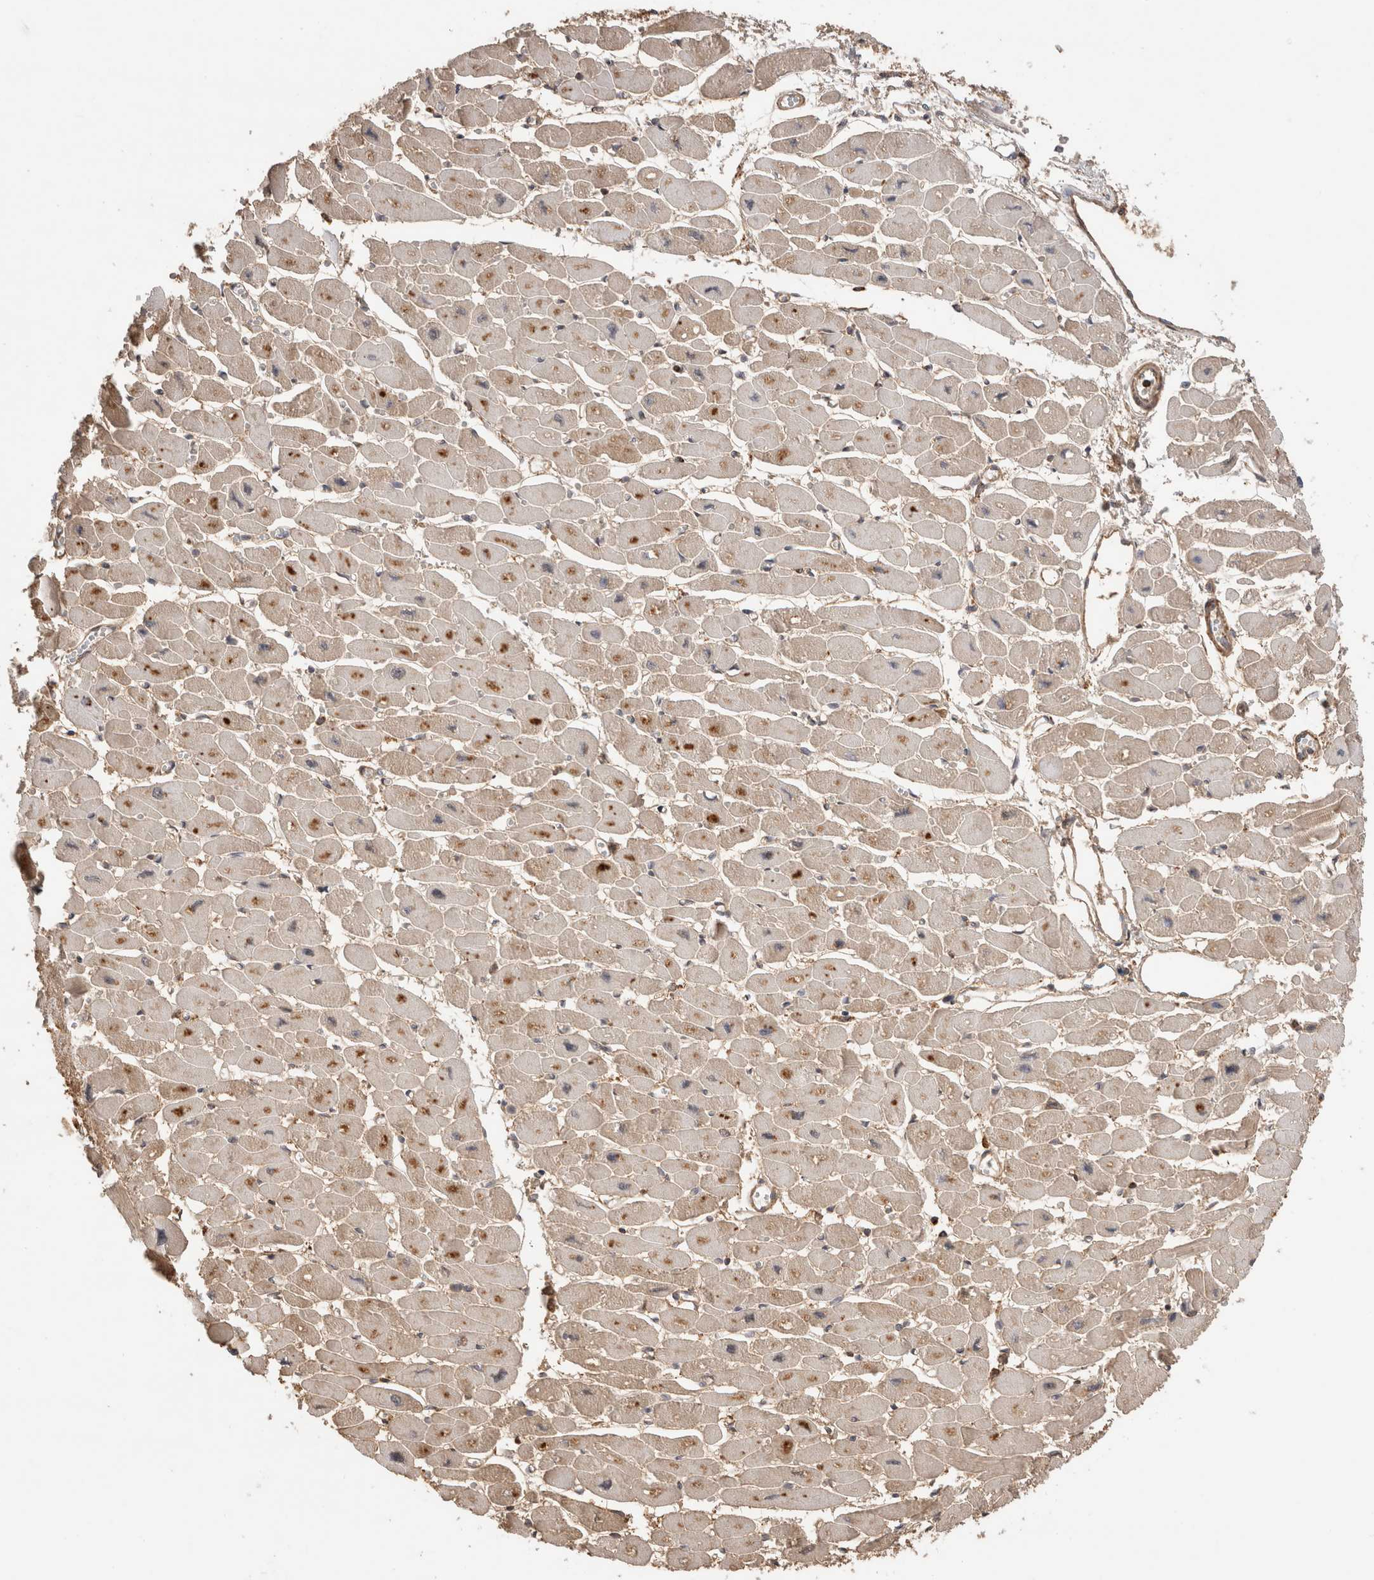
{"staining": {"intensity": "strong", "quantity": "25%-75%", "location": "cytoplasmic/membranous,nuclear"}, "tissue": "heart muscle", "cell_type": "Cardiomyocytes", "image_type": "normal", "snomed": [{"axis": "morphology", "description": "Normal tissue, NOS"}, {"axis": "topography", "description": "Heart"}], "caption": "Immunohistochemical staining of unremarkable human heart muscle exhibits high levels of strong cytoplasmic/membranous,nuclear staining in about 25%-75% of cardiomyocytes. (DAB IHC with brightfield microscopy, high magnification).", "gene": "IMMP2L", "patient": {"sex": "female", "age": 54}}